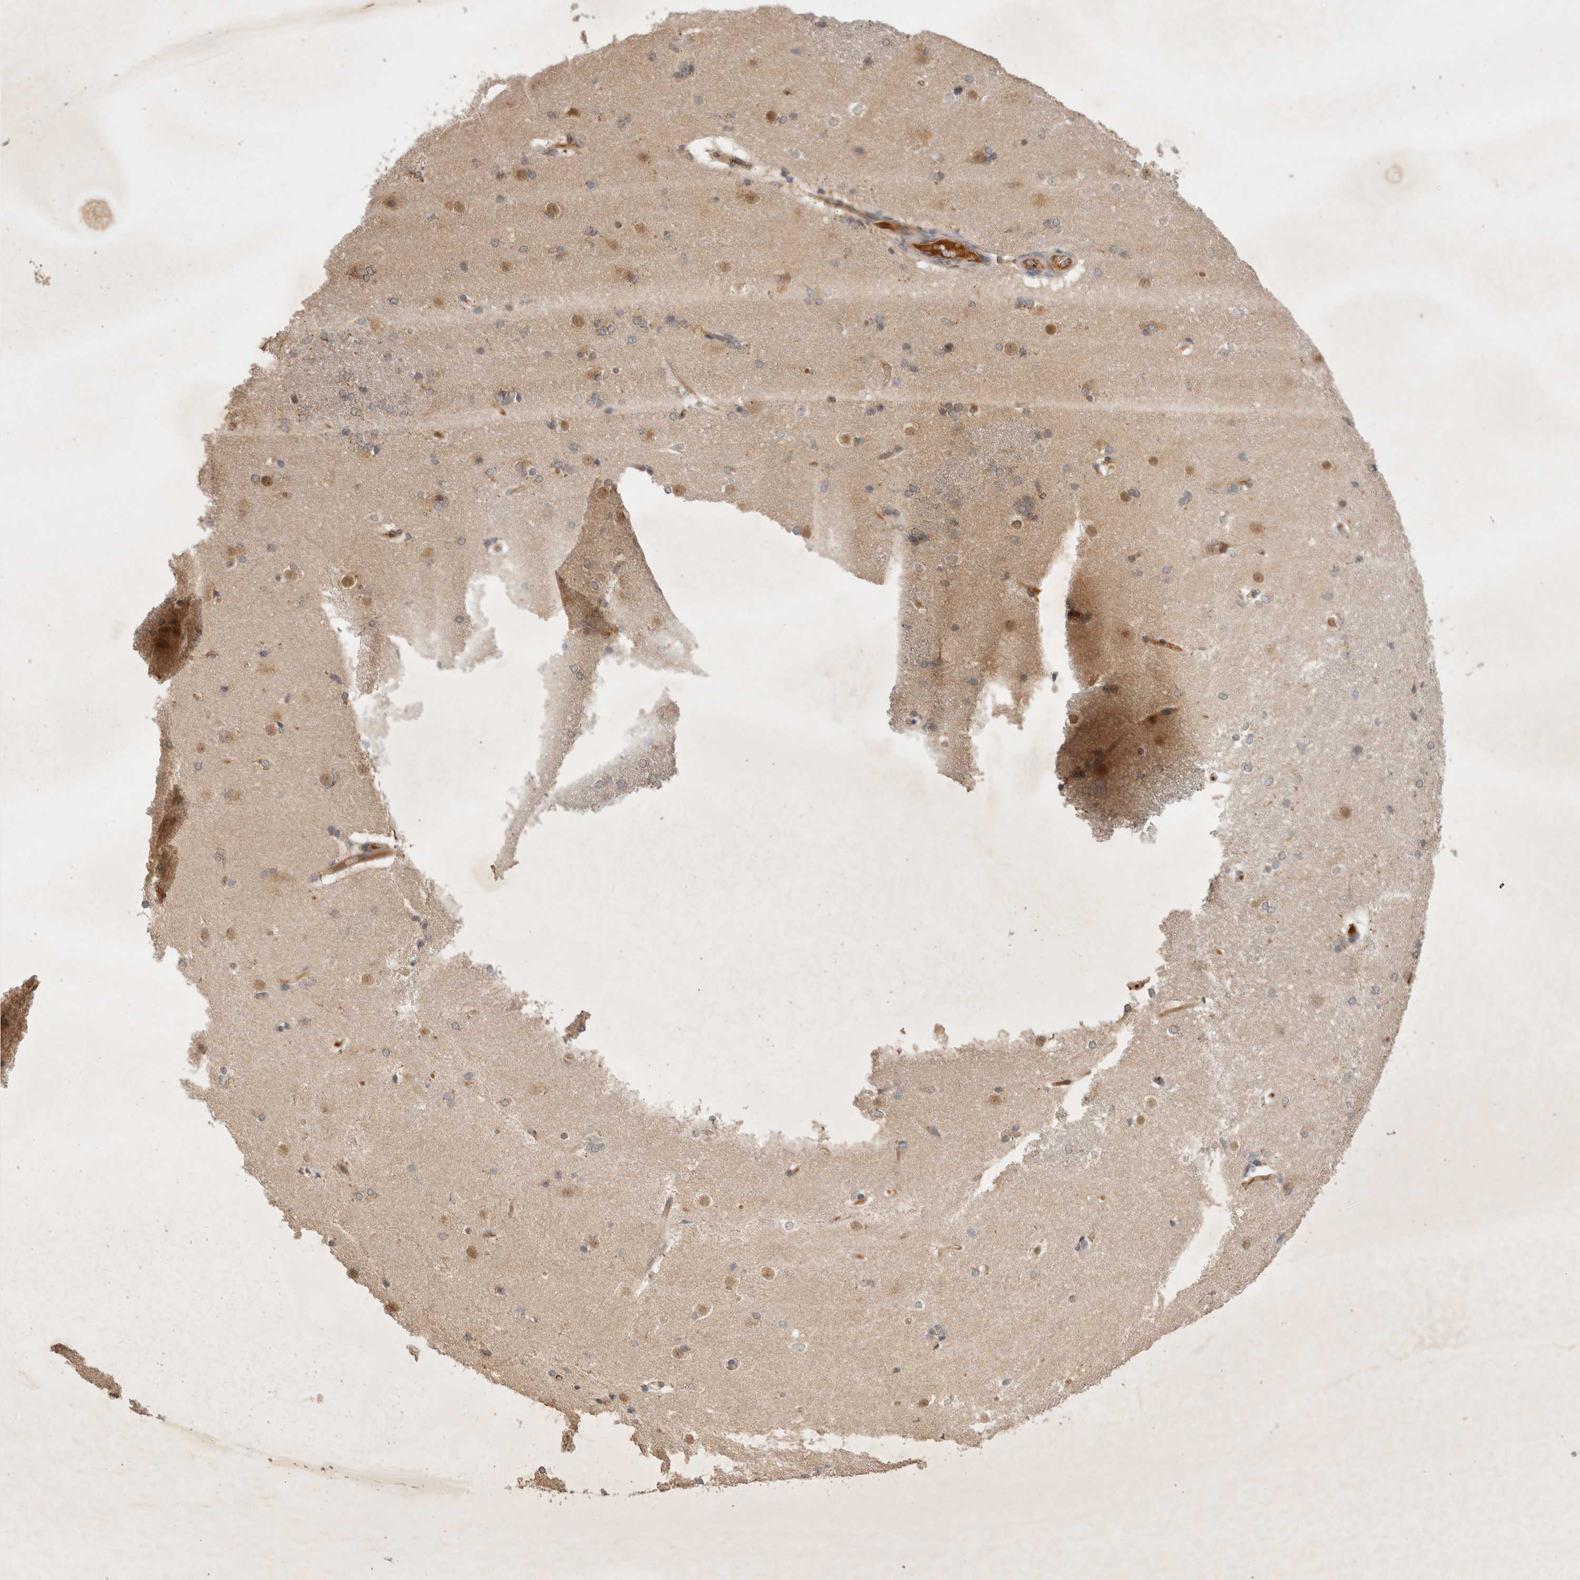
{"staining": {"intensity": "moderate", "quantity": "<25%", "location": "cytoplasmic/membranous"}, "tissue": "caudate", "cell_type": "Glial cells", "image_type": "normal", "snomed": [{"axis": "morphology", "description": "Normal tissue, NOS"}, {"axis": "topography", "description": "Lateral ventricle wall"}], "caption": "Approximately <25% of glial cells in normal human caudate exhibit moderate cytoplasmic/membranous protein staining as visualized by brown immunohistochemical staining.", "gene": "YES1", "patient": {"sex": "female", "age": 19}}